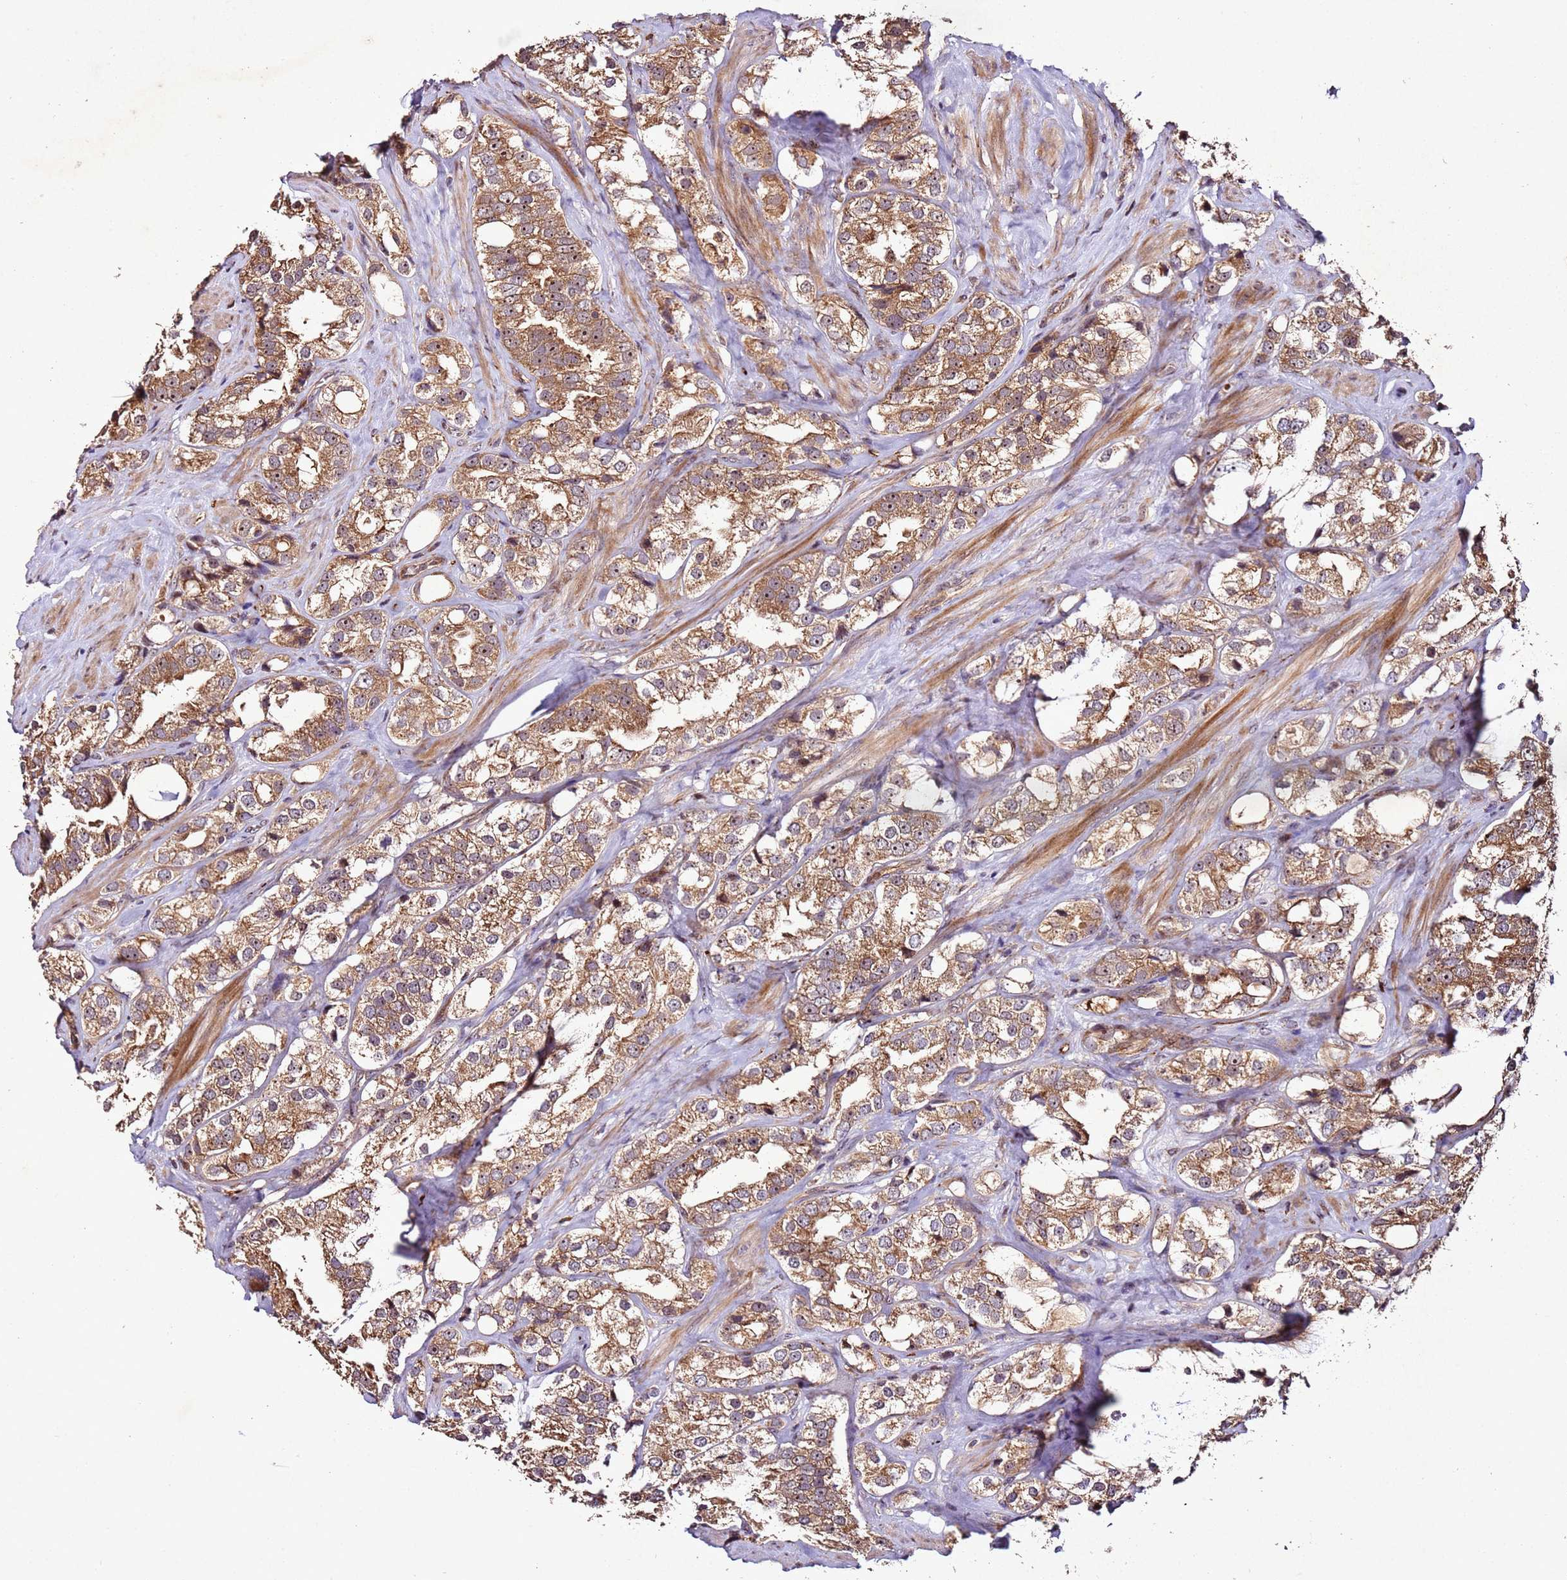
{"staining": {"intensity": "moderate", "quantity": ">75%", "location": "cytoplasmic/membranous"}, "tissue": "prostate cancer", "cell_type": "Tumor cells", "image_type": "cancer", "snomed": [{"axis": "morphology", "description": "Adenocarcinoma, NOS"}, {"axis": "topography", "description": "Prostate"}], "caption": "A high-resolution histopathology image shows immunohistochemistry (IHC) staining of prostate adenocarcinoma, which demonstrates moderate cytoplasmic/membranous expression in about >75% of tumor cells.", "gene": "PTMA", "patient": {"sex": "male", "age": 79}}